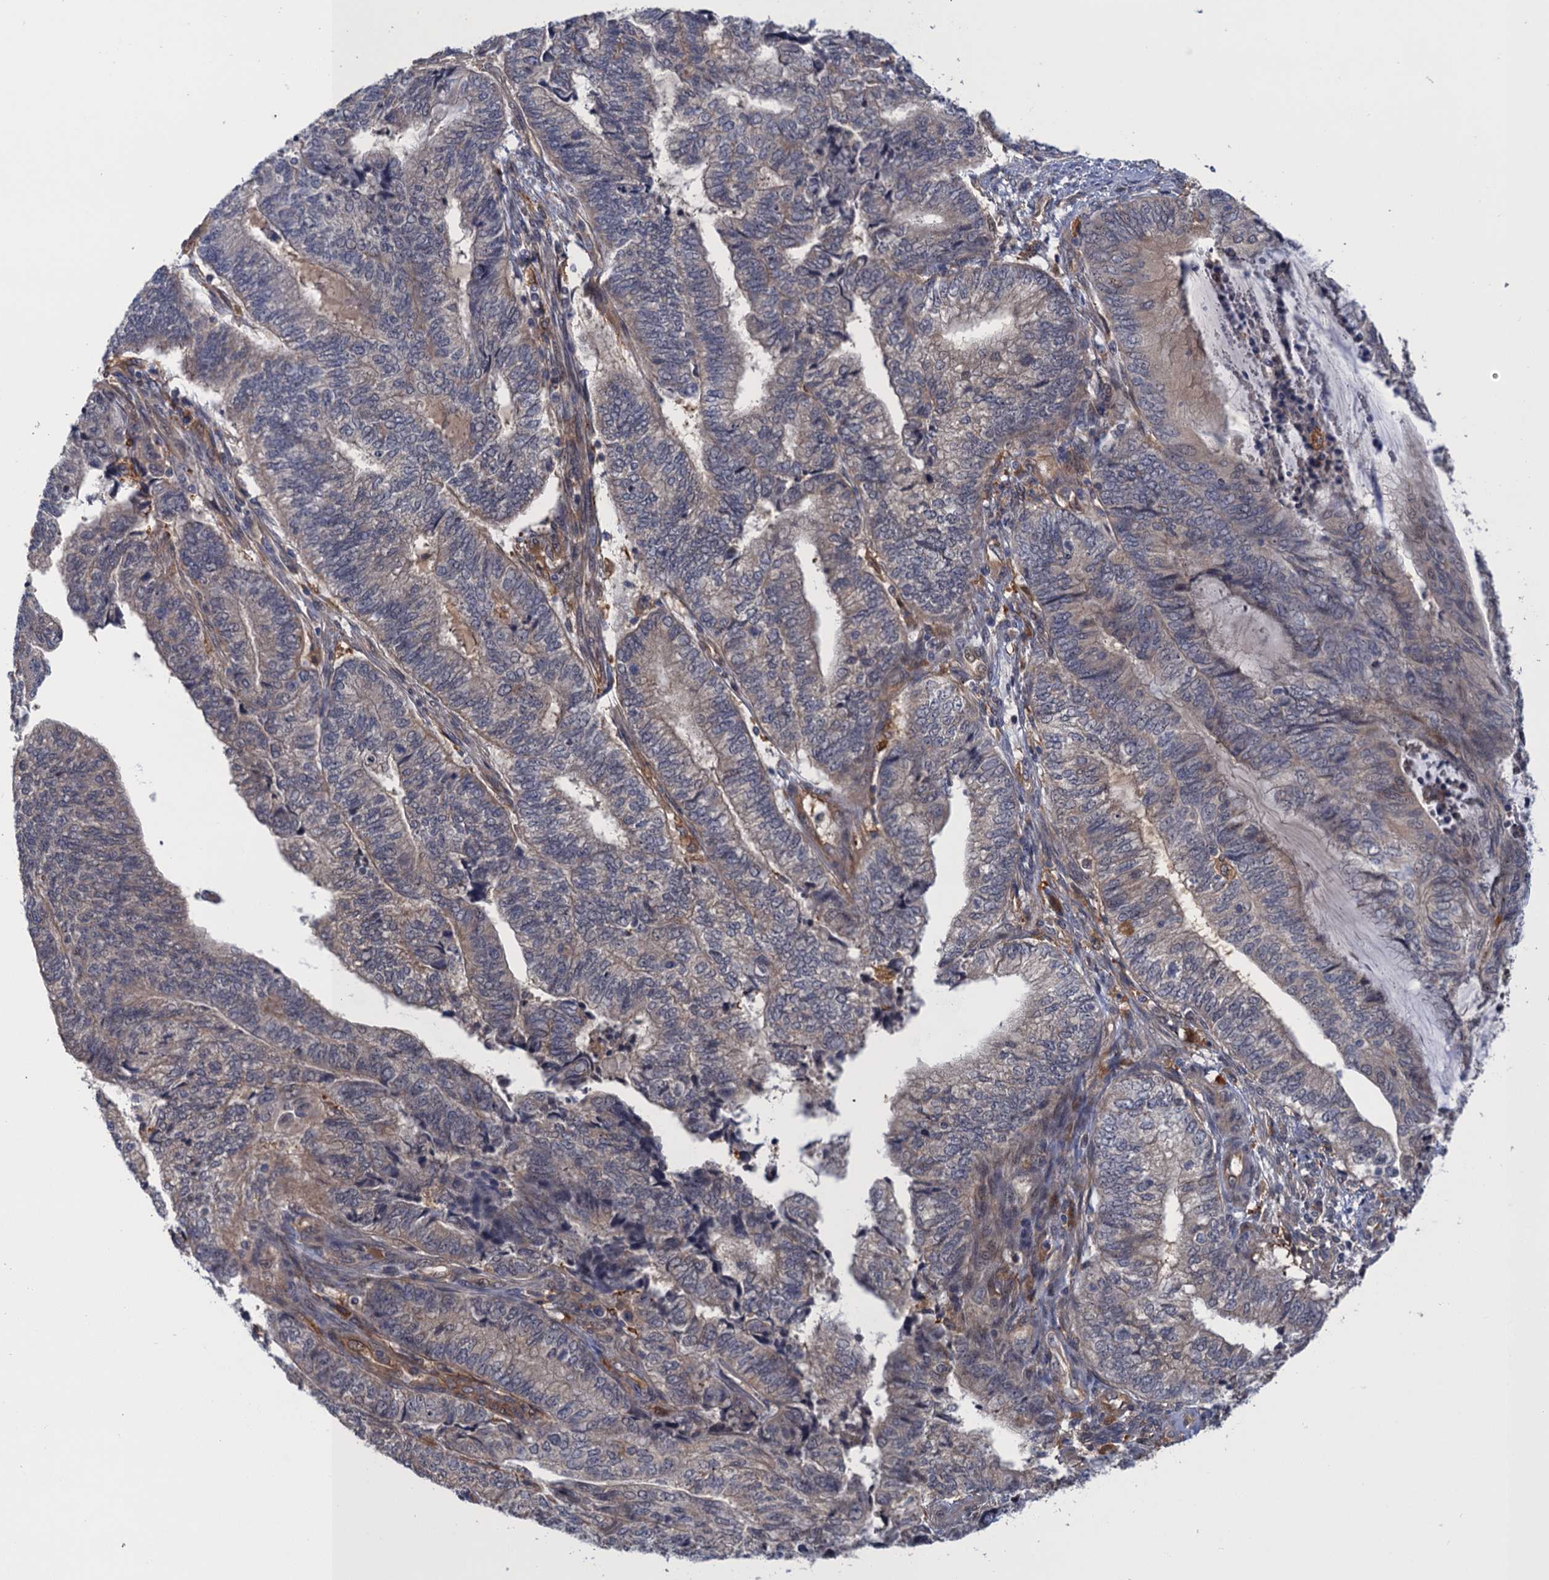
{"staining": {"intensity": "weak", "quantity": "<25%", "location": "cytoplasmic/membranous"}, "tissue": "endometrial cancer", "cell_type": "Tumor cells", "image_type": "cancer", "snomed": [{"axis": "morphology", "description": "Adenocarcinoma, NOS"}, {"axis": "topography", "description": "Uterus"}, {"axis": "topography", "description": "Endometrium"}], "caption": "Immunohistochemical staining of human endometrial cancer displays no significant expression in tumor cells.", "gene": "NEK8", "patient": {"sex": "female", "age": 70}}